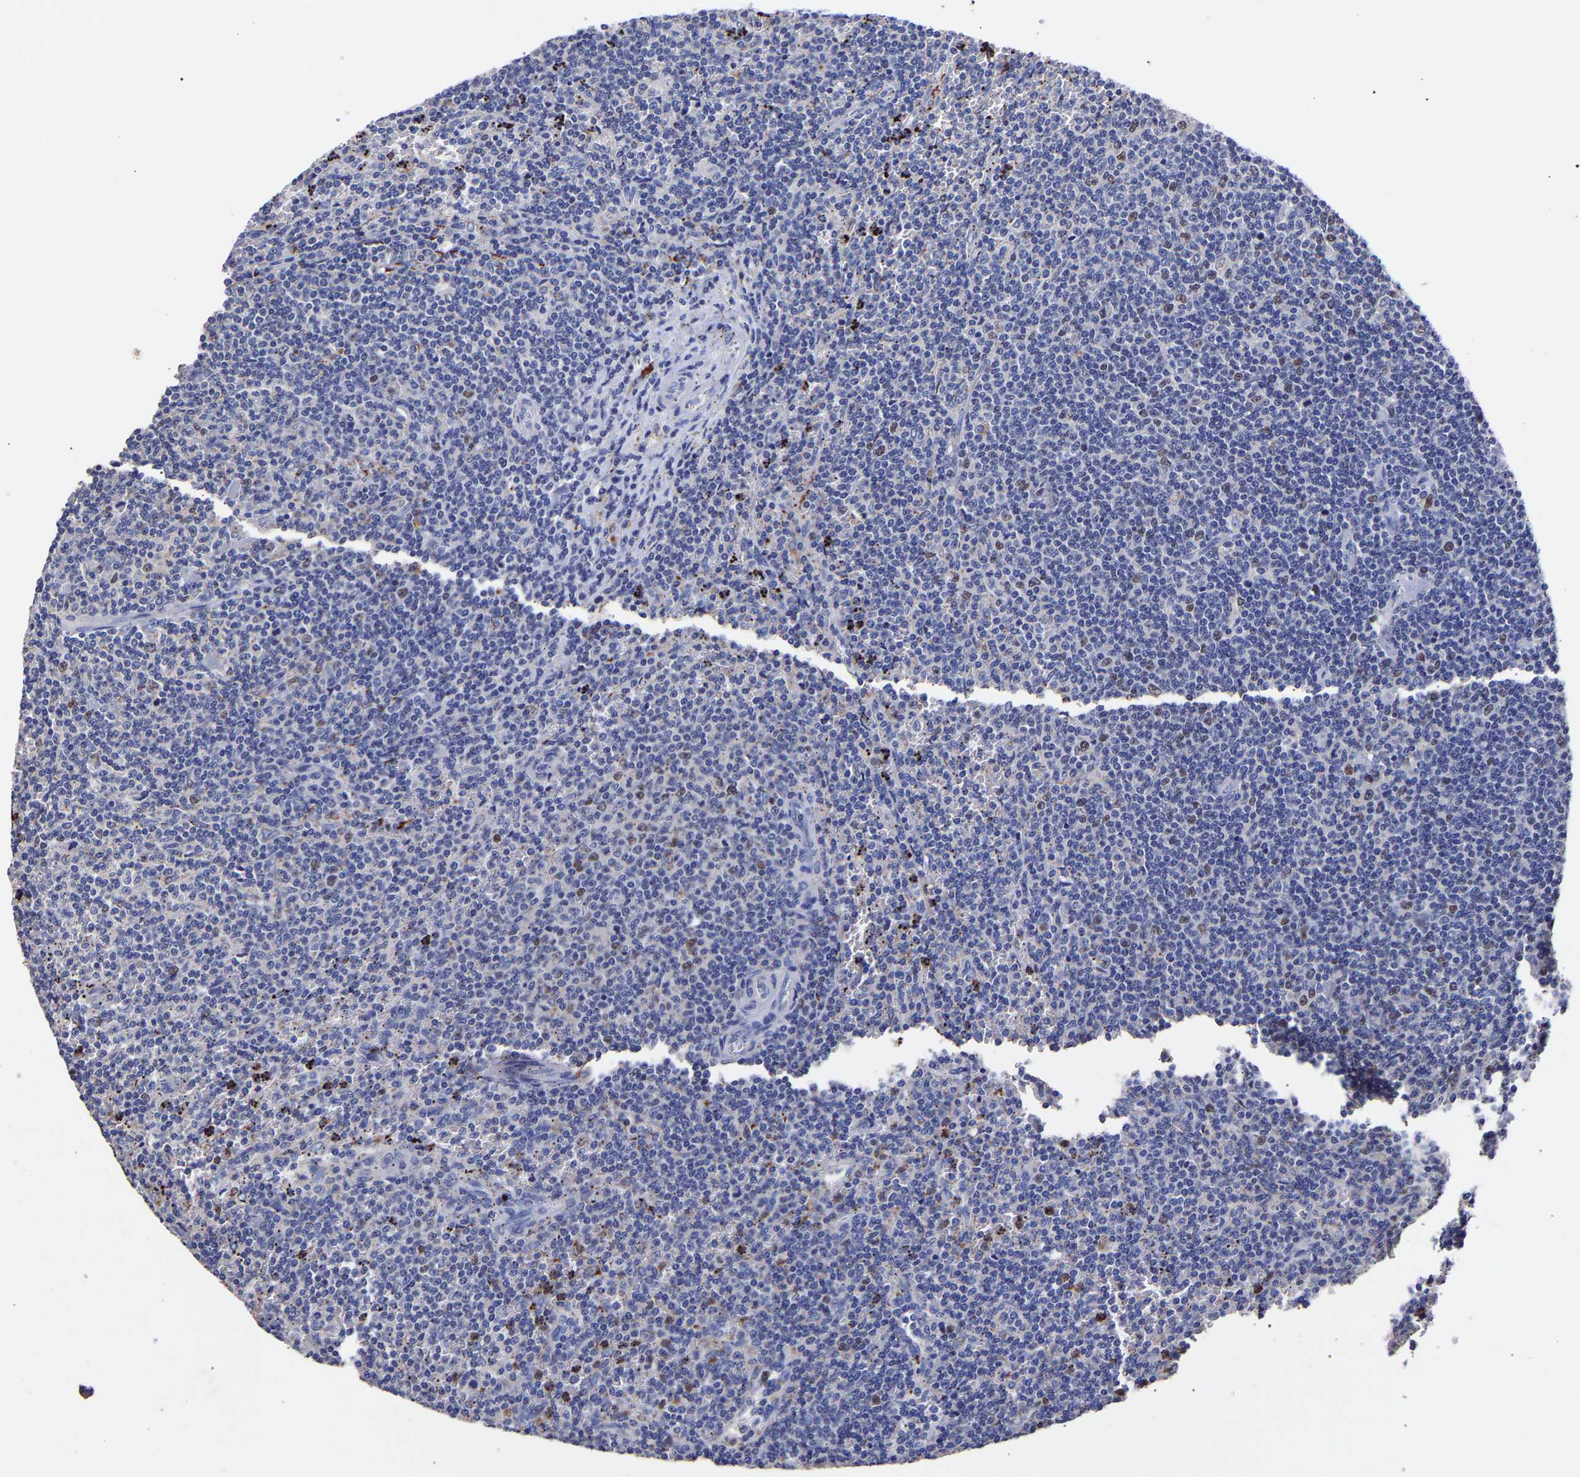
{"staining": {"intensity": "moderate", "quantity": "<25%", "location": "nuclear"}, "tissue": "lymphoma", "cell_type": "Tumor cells", "image_type": "cancer", "snomed": [{"axis": "morphology", "description": "Malignant lymphoma, non-Hodgkin's type, Low grade"}, {"axis": "topography", "description": "Spleen"}], "caption": "Human malignant lymphoma, non-Hodgkin's type (low-grade) stained for a protein (brown) shows moderate nuclear positive staining in about <25% of tumor cells.", "gene": "SEM1", "patient": {"sex": "female", "age": 50}}